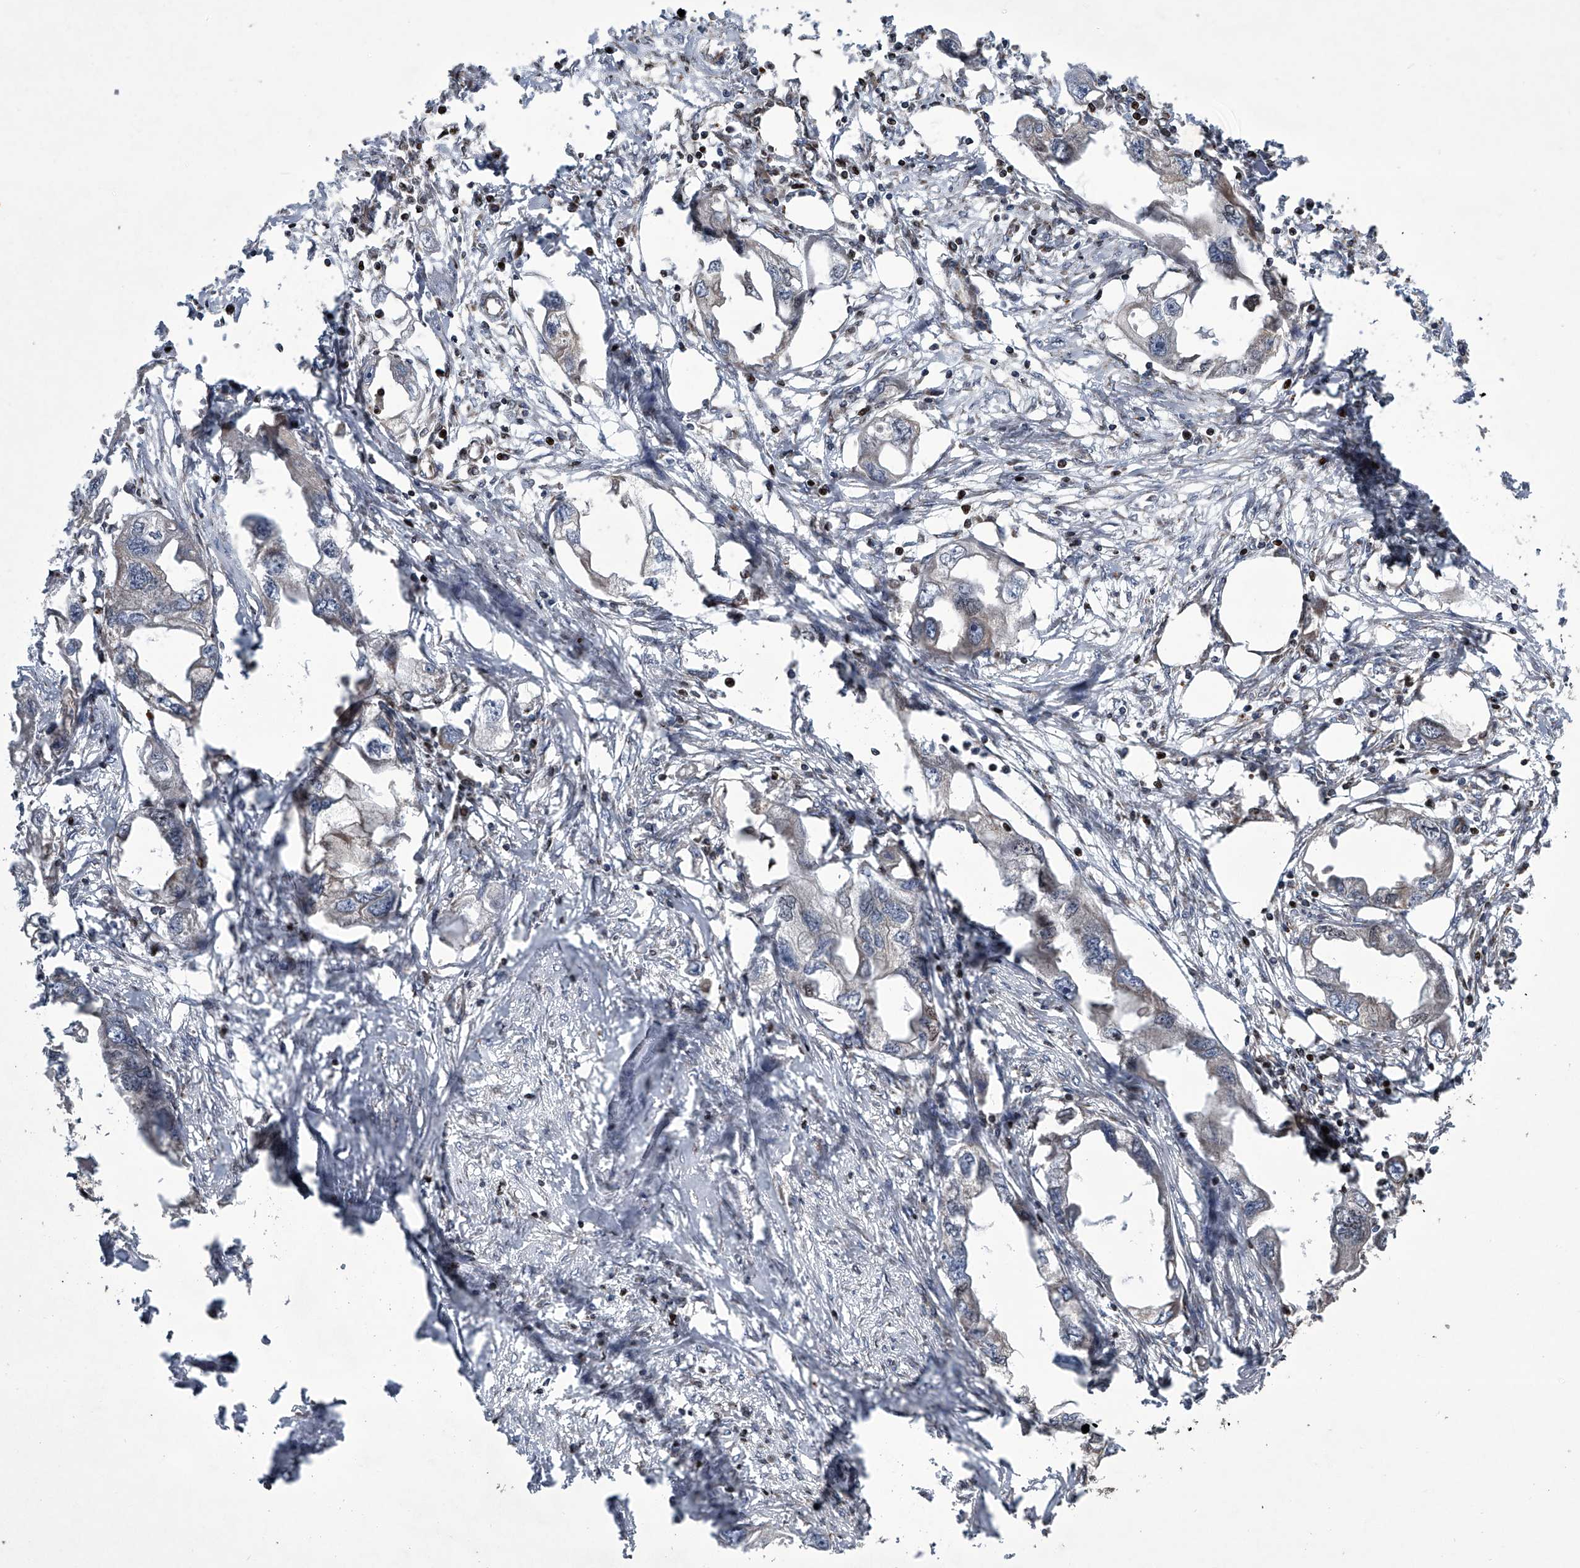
{"staining": {"intensity": "weak", "quantity": "<25%", "location": "cytoplasmic/membranous"}, "tissue": "endometrial cancer", "cell_type": "Tumor cells", "image_type": "cancer", "snomed": [{"axis": "morphology", "description": "Adenocarcinoma, NOS"}, {"axis": "morphology", "description": "Adenocarcinoma, metastatic, NOS"}, {"axis": "topography", "description": "Adipose tissue"}, {"axis": "topography", "description": "Endometrium"}], "caption": "Immunohistochemistry (IHC) micrograph of endometrial cancer (adenocarcinoma) stained for a protein (brown), which exhibits no positivity in tumor cells.", "gene": "STRADA", "patient": {"sex": "female", "age": 67}}